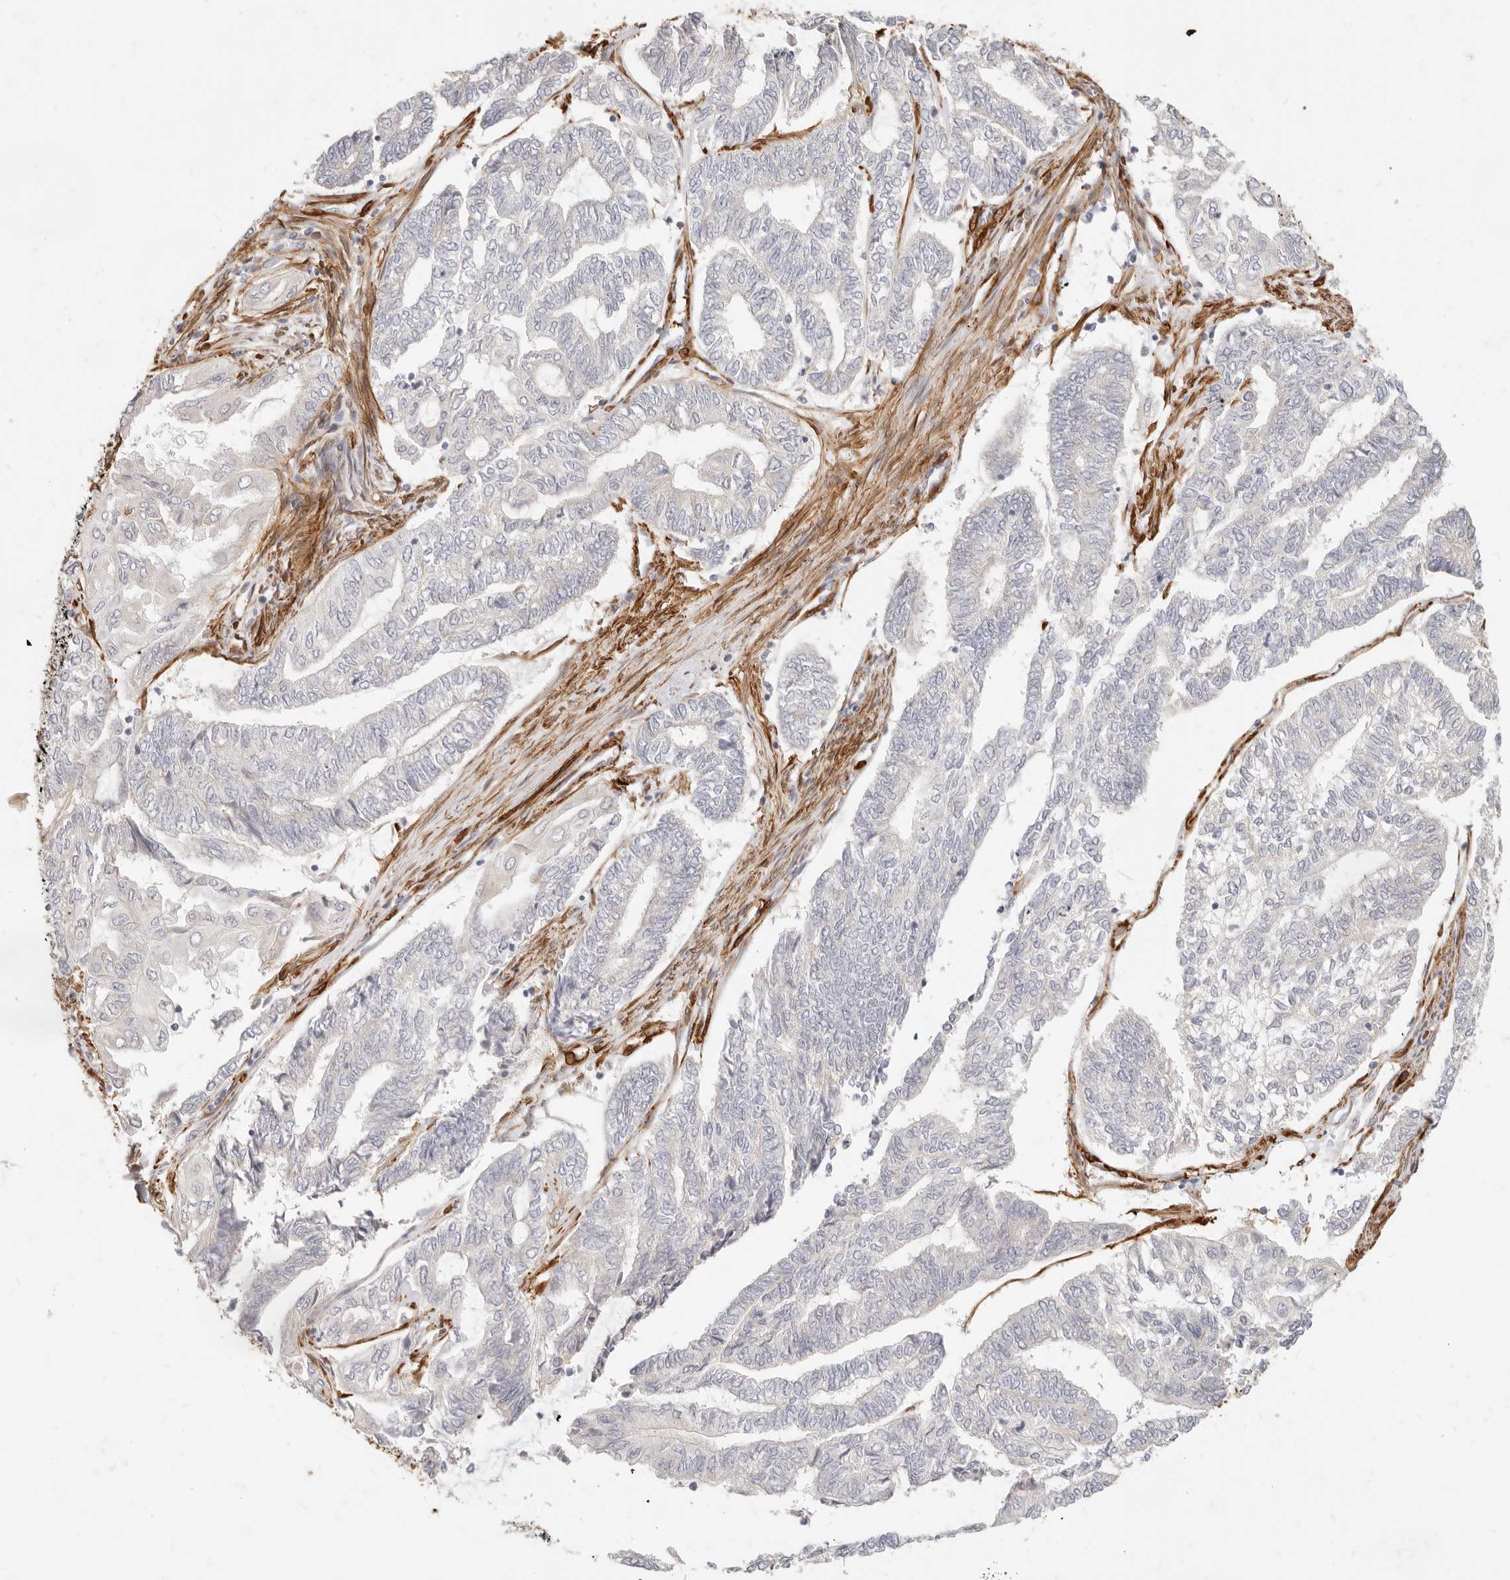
{"staining": {"intensity": "negative", "quantity": "none", "location": "none"}, "tissue": "endometrial cancer", "cell_type": "Tumor cells", "image_type": "cancer", "snomed": [{"axis": "morphology", "description": "Adenocarcinoma, NOS"}, {"axis": "topography", "description": "Uterus"}, {"axis": "topography", "description": "Endometrium"}], "caption": "IHC of endometrial adenocarcinoma reveals no staining in tumor cells.", "gene": "TMTC2", "patient": {"sex": "female", "age": 70}}